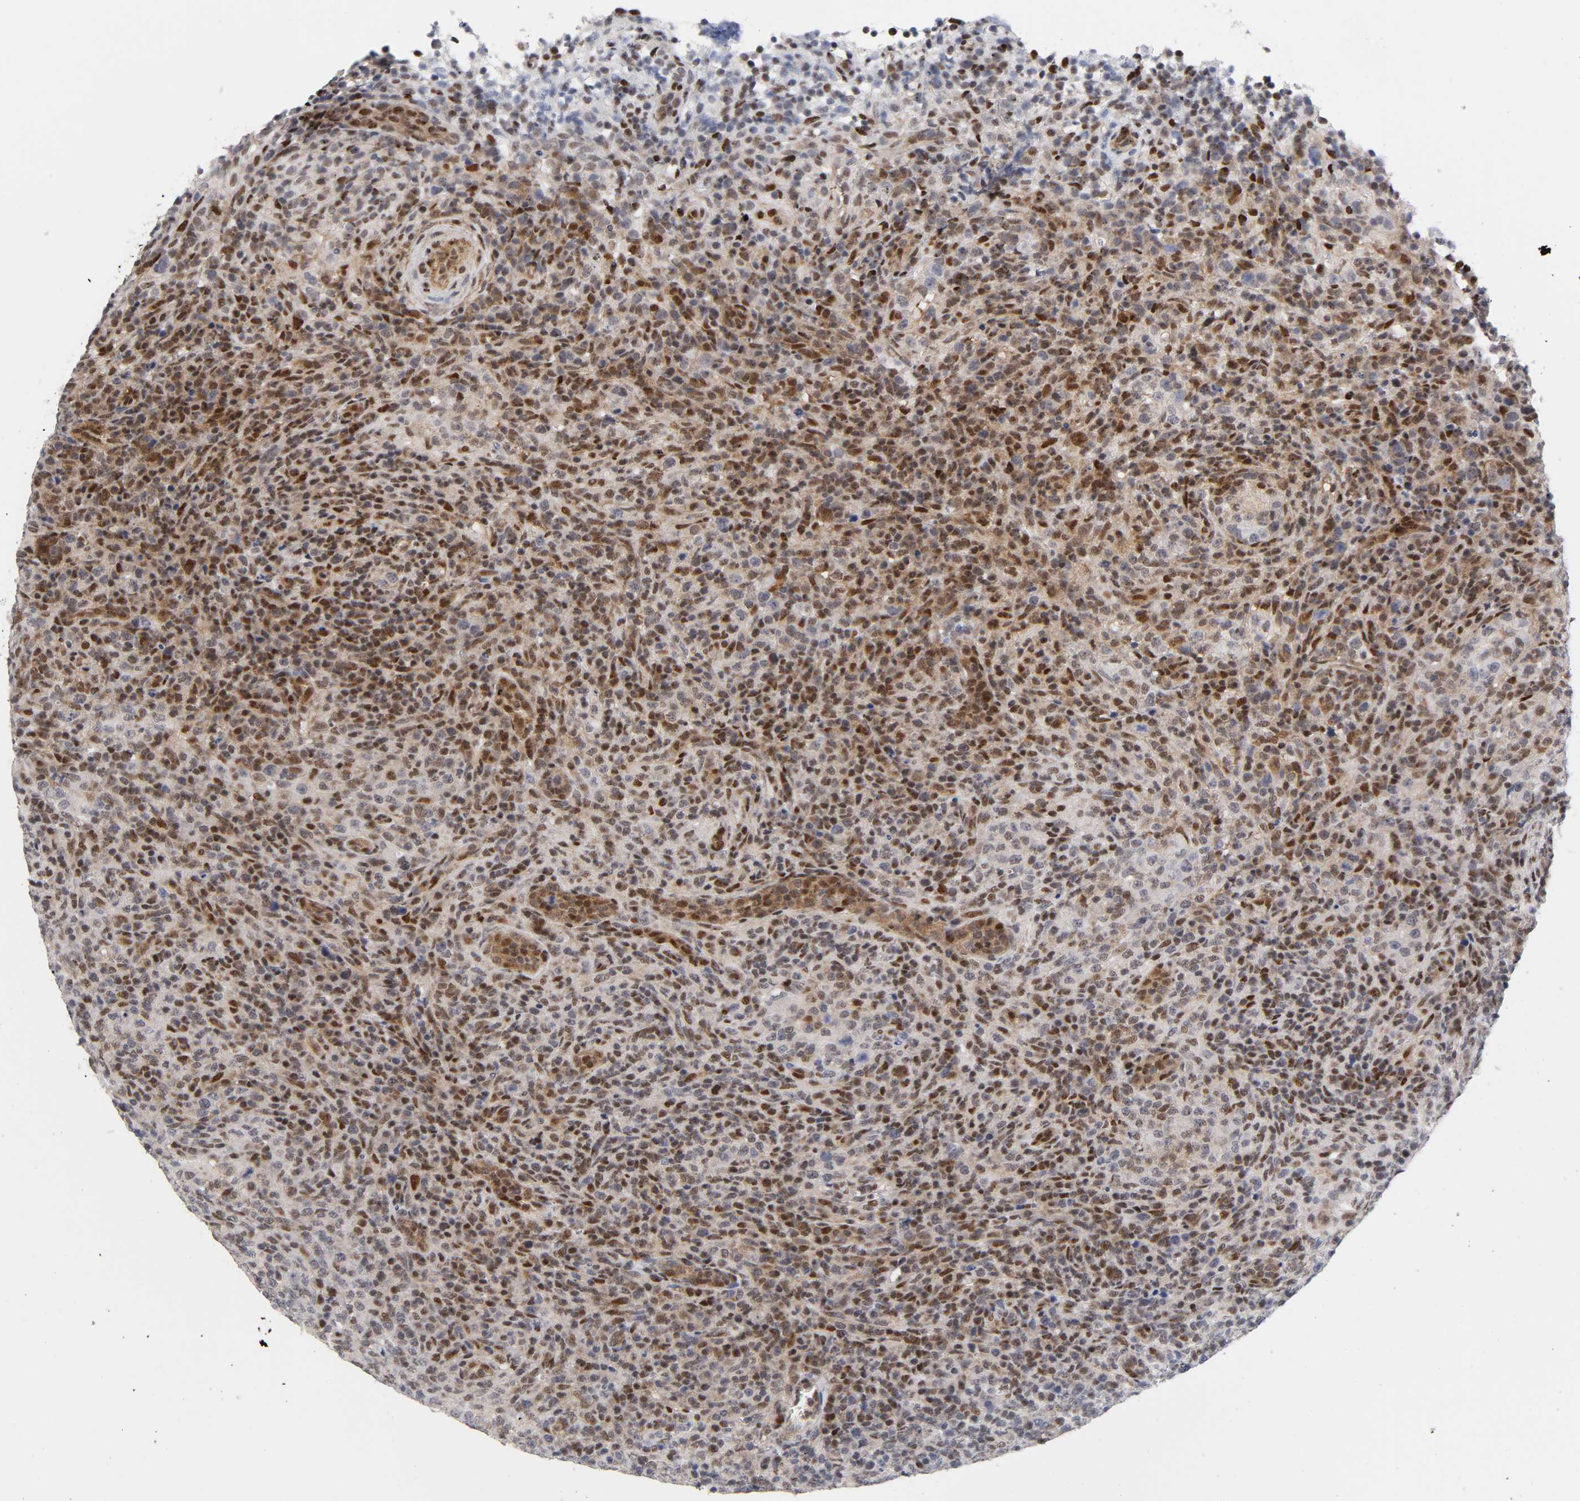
{"staining": {"intensity": "strong", "quantity": ">75%", "location": "cytoplasmic/membranous,nuclear"}, "tissue": "lymphoma", "cell_type": "Tumor cells", "image_type": "cancer", "snomed": [{"axis": "morphology", "description": "Malignant lymphoma, non-Hodgkin's type, High grade"}, {"axis": "topography", "description": "Lymph node"}], "caption": "Protein expression analysis of human malignant lymphoma, non-Hodgkin's type (high-grade) reveals strong cytoplasmic/membranous and nuclear positivity in approximately >75% of tumor cells.", "gene": "STK38", "patient": {"sex": "female", "age": 76}}